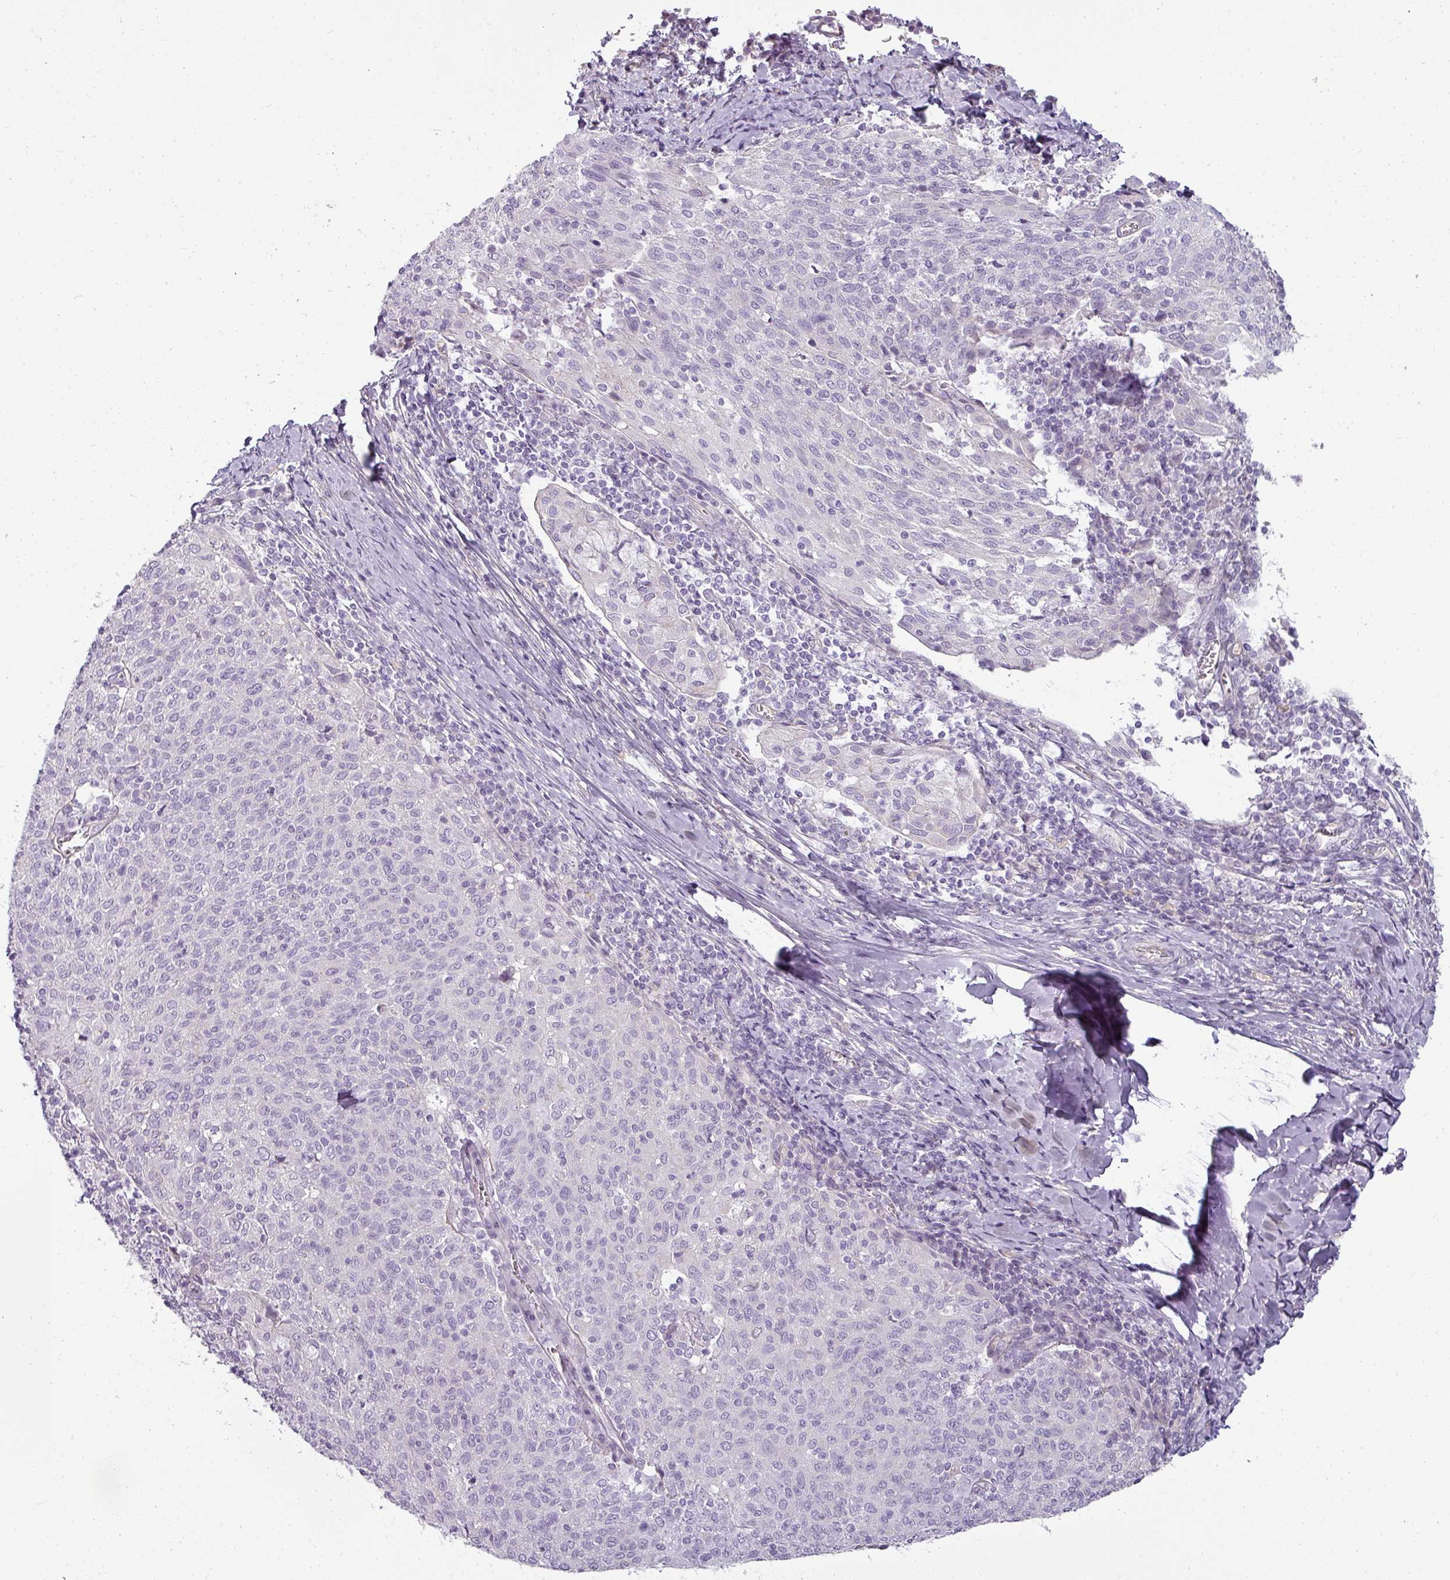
{"staining": {"intensity": "negative", "quantity": "none", "location": "none"}, "tissue": "cervical cancer", "cell_type": "Tumor cells", "image_type": "cancer", "snomed": [{"axis": "morphology", "description": "Squamous cell carcinoma, NOS"}, {"axis": "topography", "description": "Cervix"}], "caption": "Cervical cancer (squamous cell carcinoma) stained for a protein using IHC reveals no staining tumor cells.", "gene": "ASB1", "patient": {"sex": "female", "age": 52}}